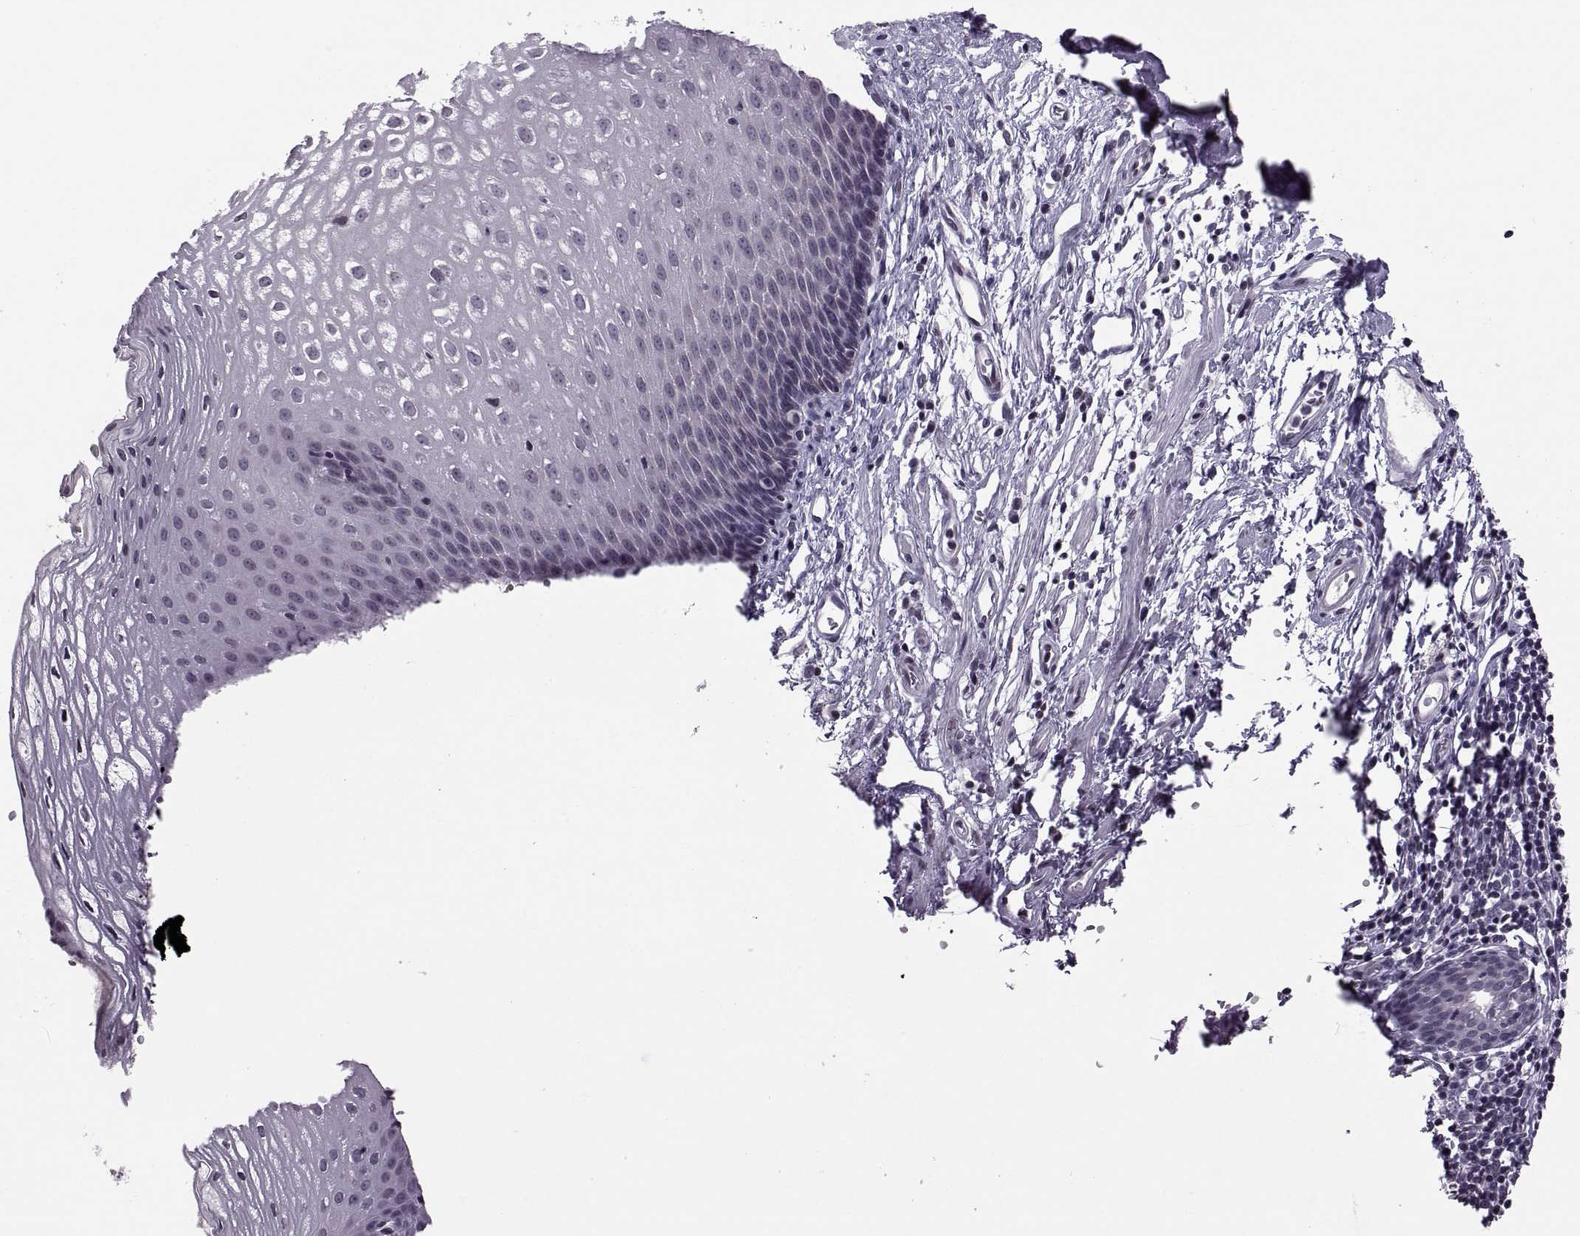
{"staining": {"intensity": "negative", "quantity": "none", "location": "none"}, "tissue": "esophagus", "cell_type": "Squamous epithelial cells", "image_type": "normal", "snomed": [{"axis": "morphology", "description": "Normal tissue, NOS"}, {"axis": "topography", "description": "Esophagus"}], "caption": "Immunohistochemistry (IHC) photomicrograph of benign human esophagus stained for a protein (brown), which shows no expression in squamous epithelial cells.", "gene": "H1", "patient": {"sex": "male", "age": 72}}